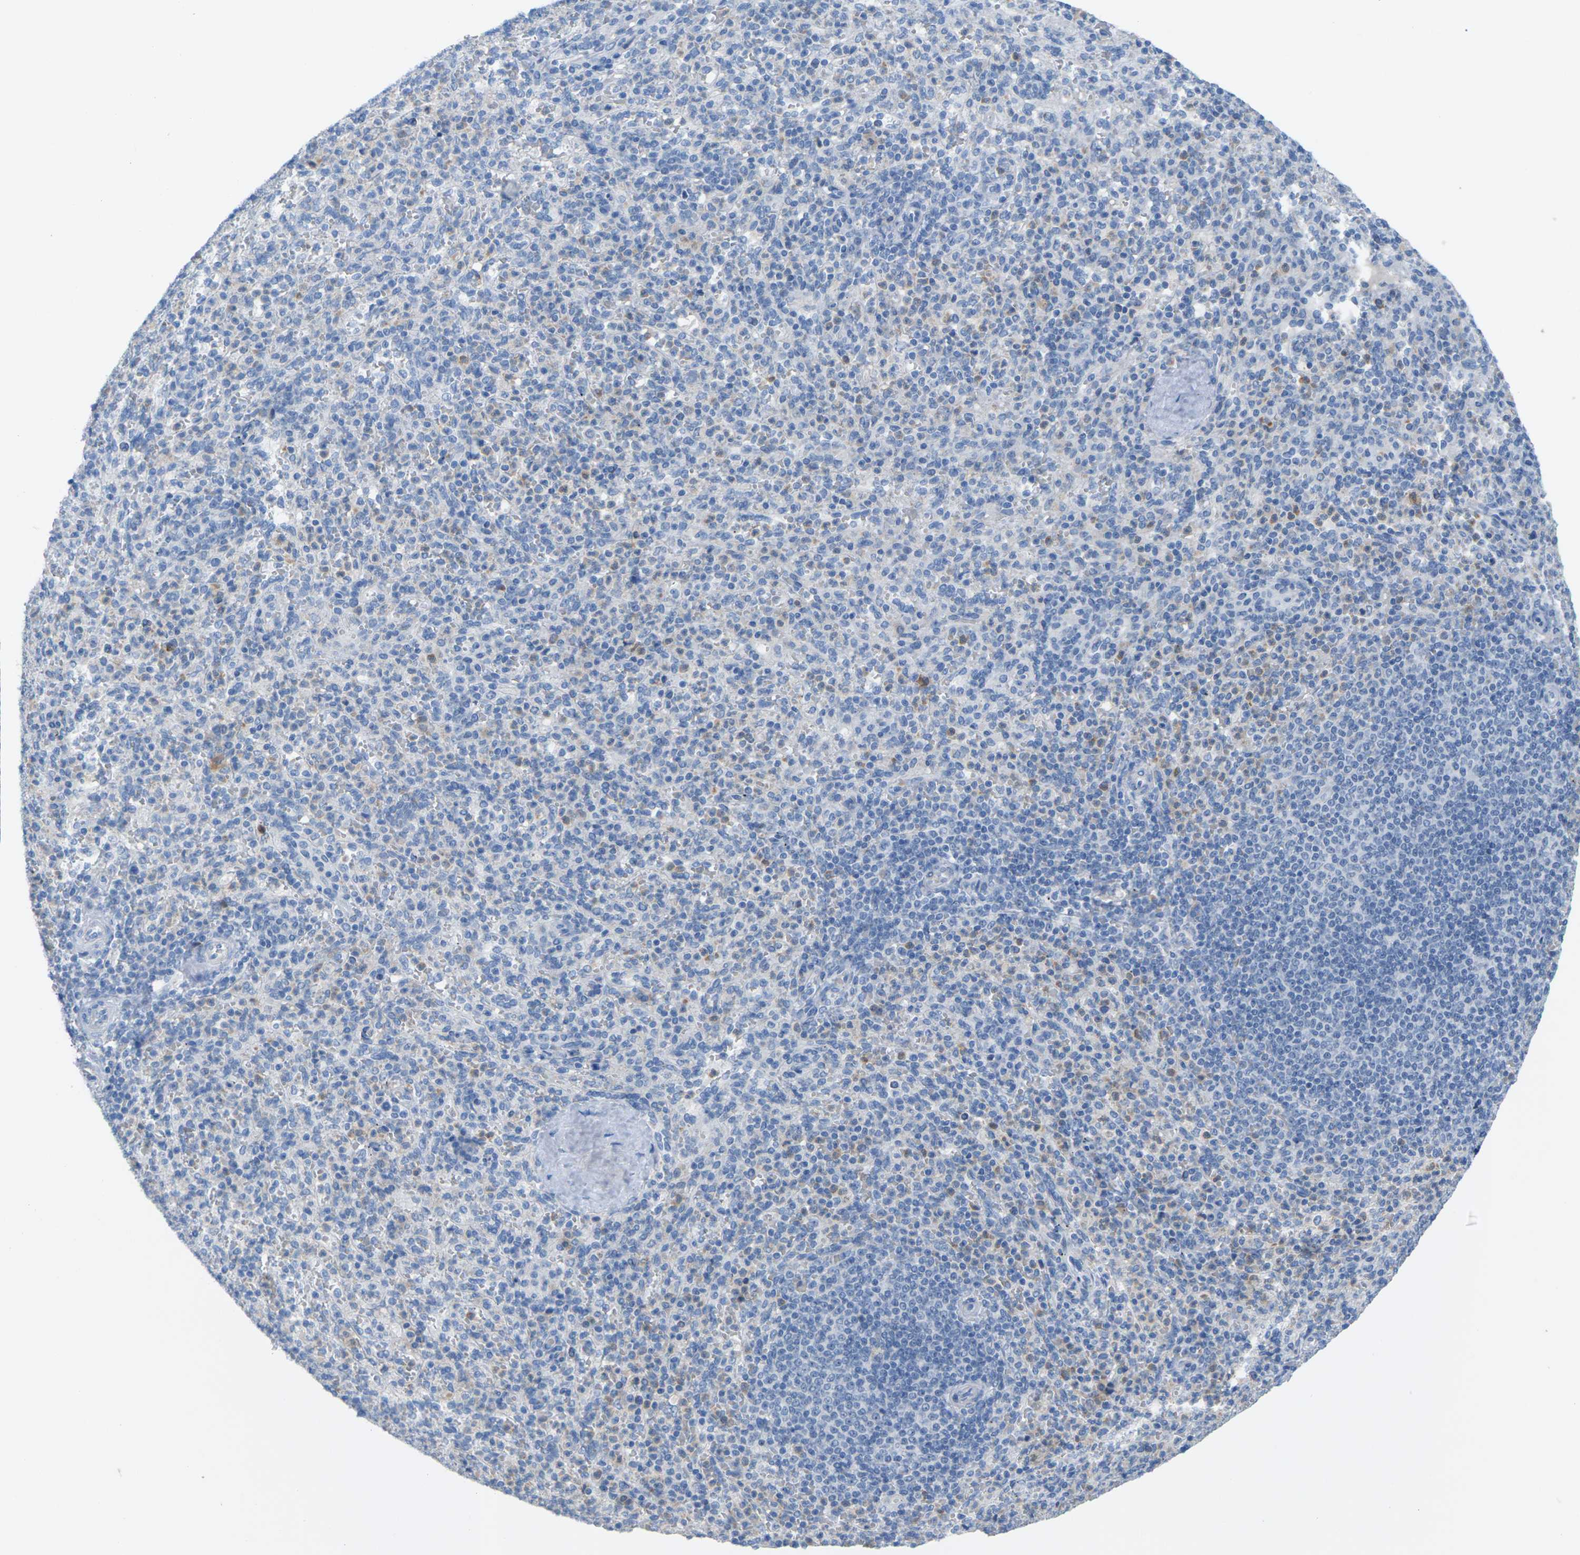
{"staining": {"intensity": "negative", "quantity": "none", "location": "none"}, "tissue": "spleen", "cell_type": "Cells in red pulp", "image_type": "normal", "snomed": [{"axis": "morphology", "description": "Normal tissue, NOS"}, {"axis": "topography", "description": "Spleen"}], "caption": "Unremarkable spleen was stained to show a protein in brown. There is no significant staining in cells in red pulp. (DAB (3,3'-diaminobenzidine) IHC with hematoxylin counter stain).", "gene": "CLDN3", "patient": {"sex": "male", "age": 36}}